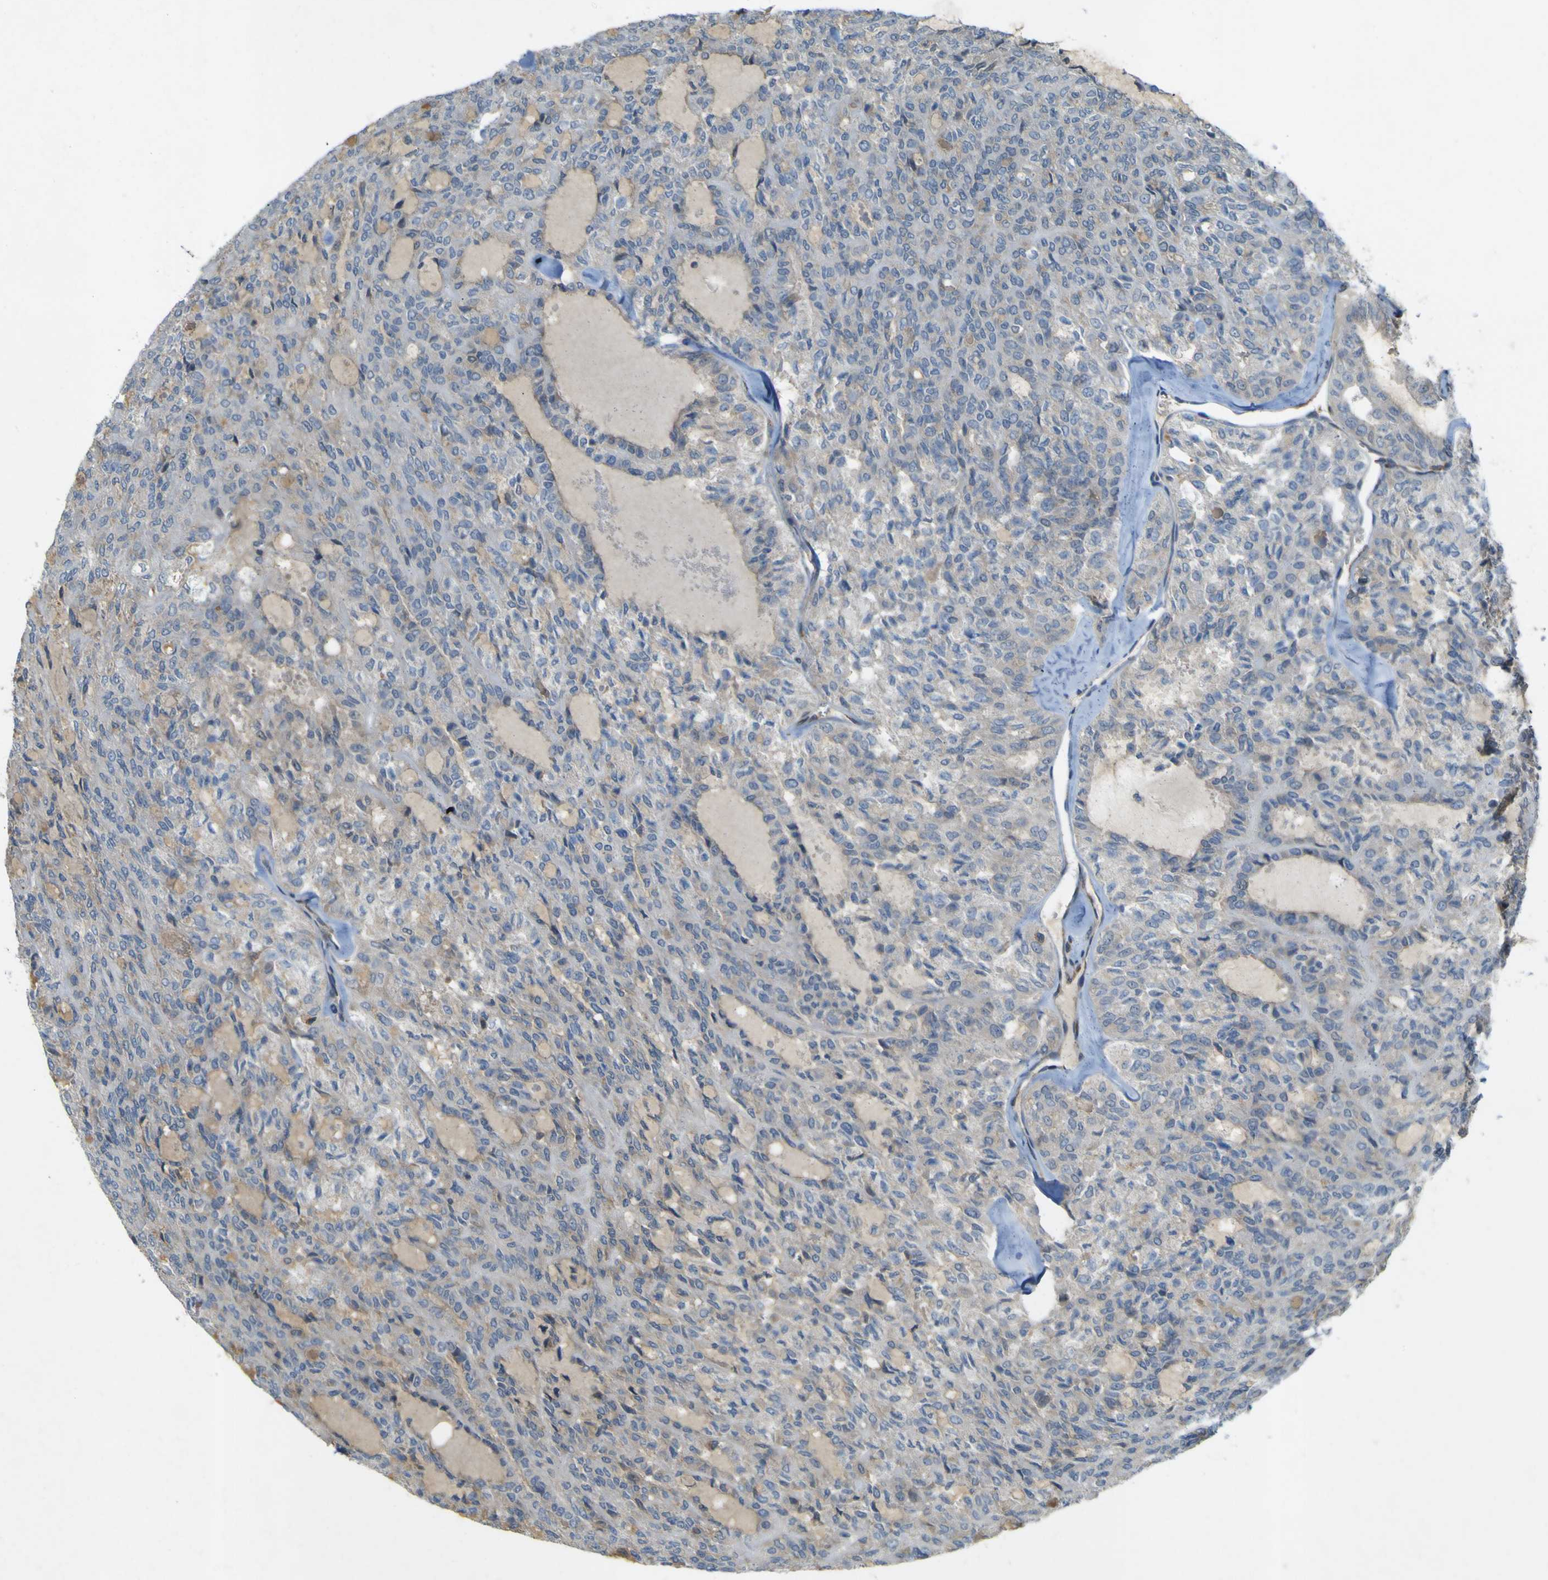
{"staining": {"intensity": "negative", "quantity": "none", "location": "none"}, "tissue": "thyroid cancer", "cell_type": "Tumor cells", "image_type": "cancer", "snomed": [{"axis": "morphology", "description": "Follicular adenoma carcinoma, NOS"}, {"axis": "topography", "description": "Thyroid gland"}], "caption": "An immunohistochemistry photomicrograph of follicular adenoma carcinoma (thyroid) is shown. There is no staining in tumor cells of follicular adenoma carcinoma (thyroid).", "gene": "IGF2R", "patient": {"sex": "male", "age": 75}}